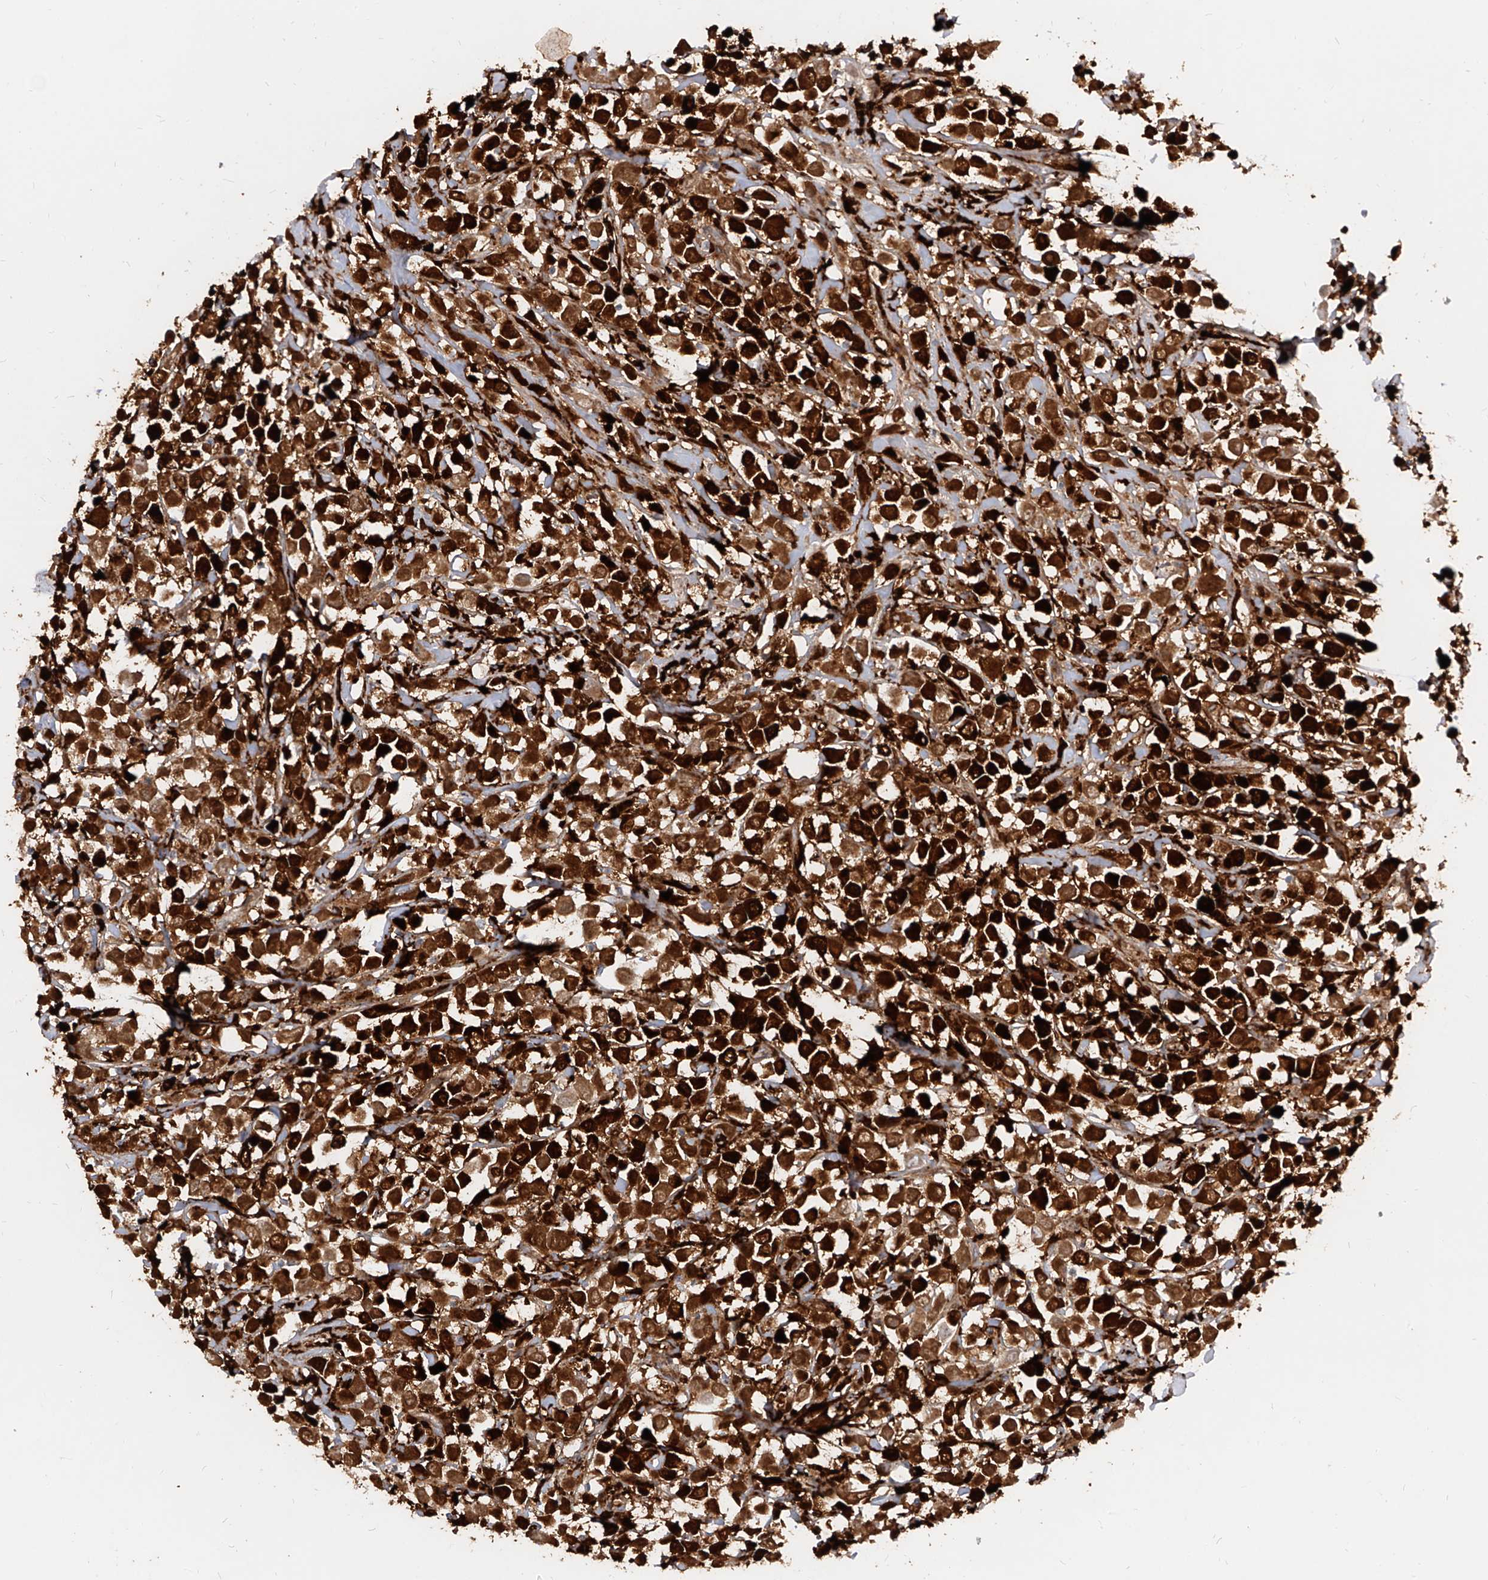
{"staining": {"intensity": "strong", "quantity": ">75%", "location": "cytoplasmic/membranous"}, "tissue": "breast cancer", "cell_type": "Tumor cells", "image_type": "cancer", "snomed": [{"axis": "morphology", "description": "Duct carcinoma"}, {"axis": "topography", "description": "Breast"}], "caption": "Breast cancer stained with a protein marker reveals strong staining in tumor cells.", "gene": "KYNU", "patient": {"sex": "female", "age": 61}}